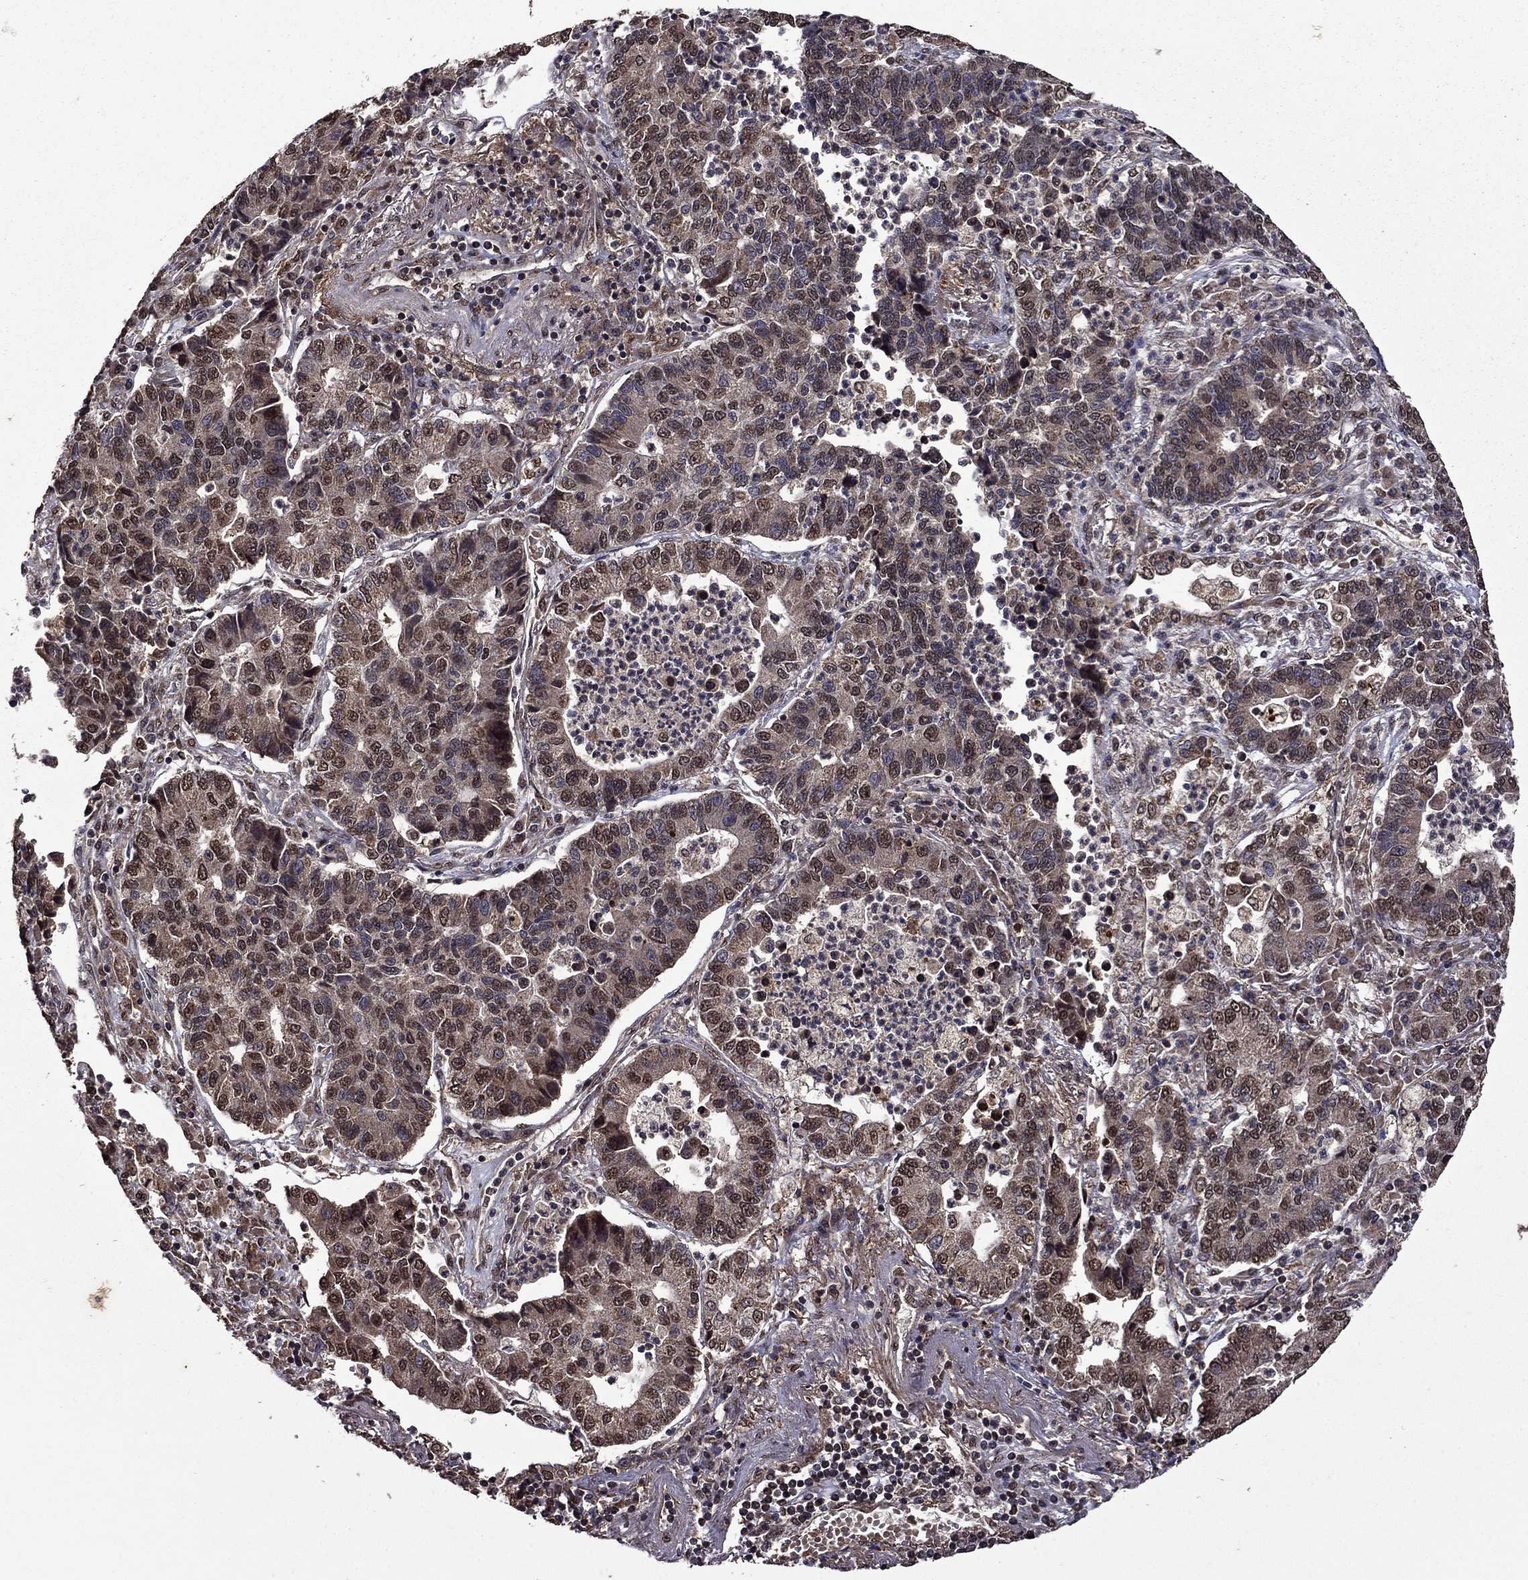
{"staining": {"intensity": "moderate", "quantity": ">75%", "location": "cytoplasmic/membranous,nuclear"}, "tissue": "lung cancer", "cell_type": "Tumor cells", "image_type": "cancer", "snomed": [{"axis": "morphology", "description": "Adenocarcinoma, NOS"}, {"axis": "topography", "description": "Lung"}], "caption": "Protein staining reveals moderate cytoplasmic/membranous and nuclear positivity in about >75% of tumor cells in lung adenocarcinoma. The protein of interest is shown in brown color, while the nuclei are stained blue.", "gene": "ITM2B", "patient": {"sex": "female", "age": 57}}